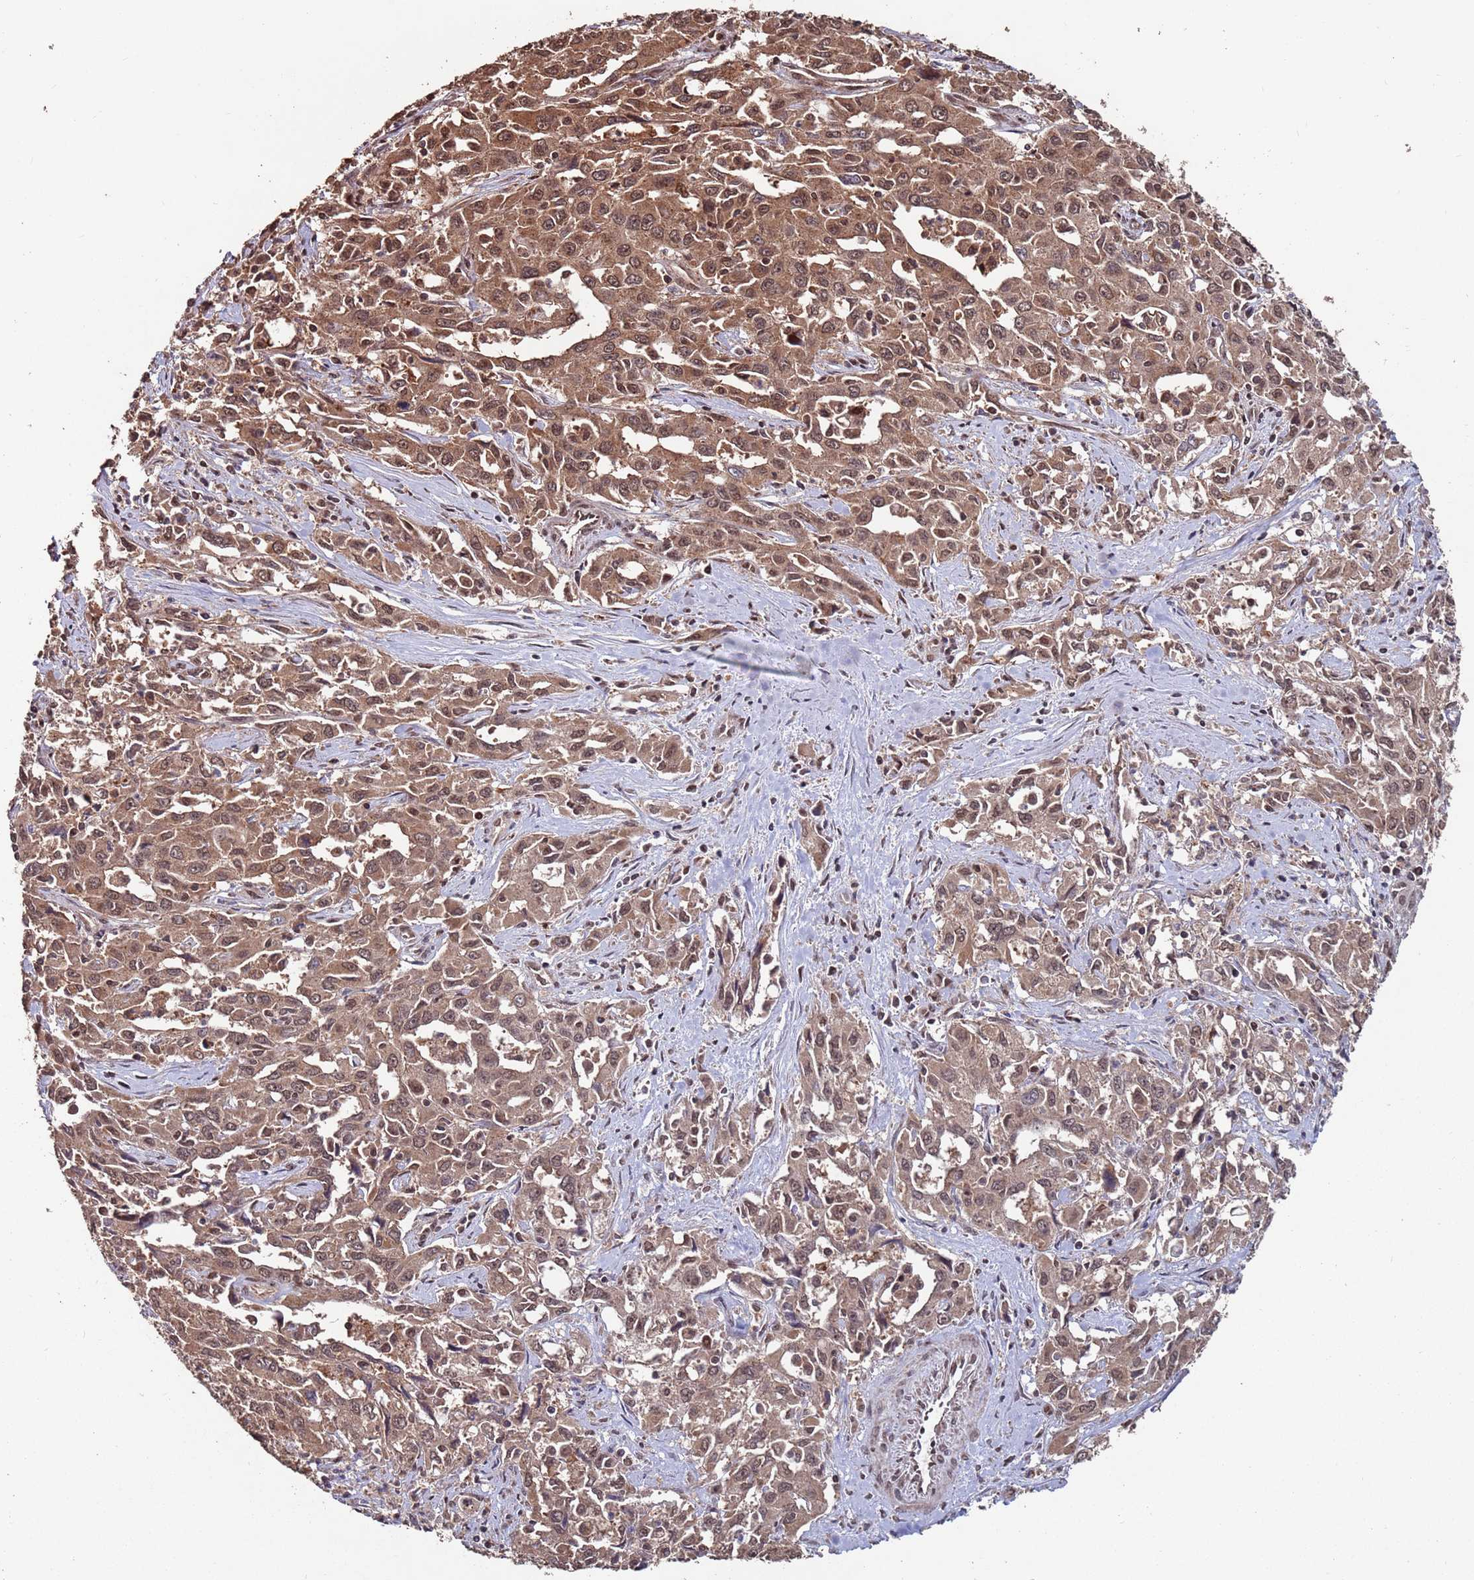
{"staining": {"intensity": "moderate", "quantity": ">75%", "location": "cytoplasmic/membranous,nuclear"}, "tissue": "liver cancer", "cell_type": "Tumor cells", "image_type": "cancer", "snomed": [{"axis": "morphology", "description": "Carcinoma, Hepatocellular, NOS"}, {"axis": "topography", "description": "Liver"}], "caption": "Protein staining of liver hepatocellular carcinoma tissue shows moderate cytoplasmic/membranous and nuclear expression in approximately >75% of tumor cells.", "gene": "PRR7", "patient": {"sex": "male", "age": 63}}